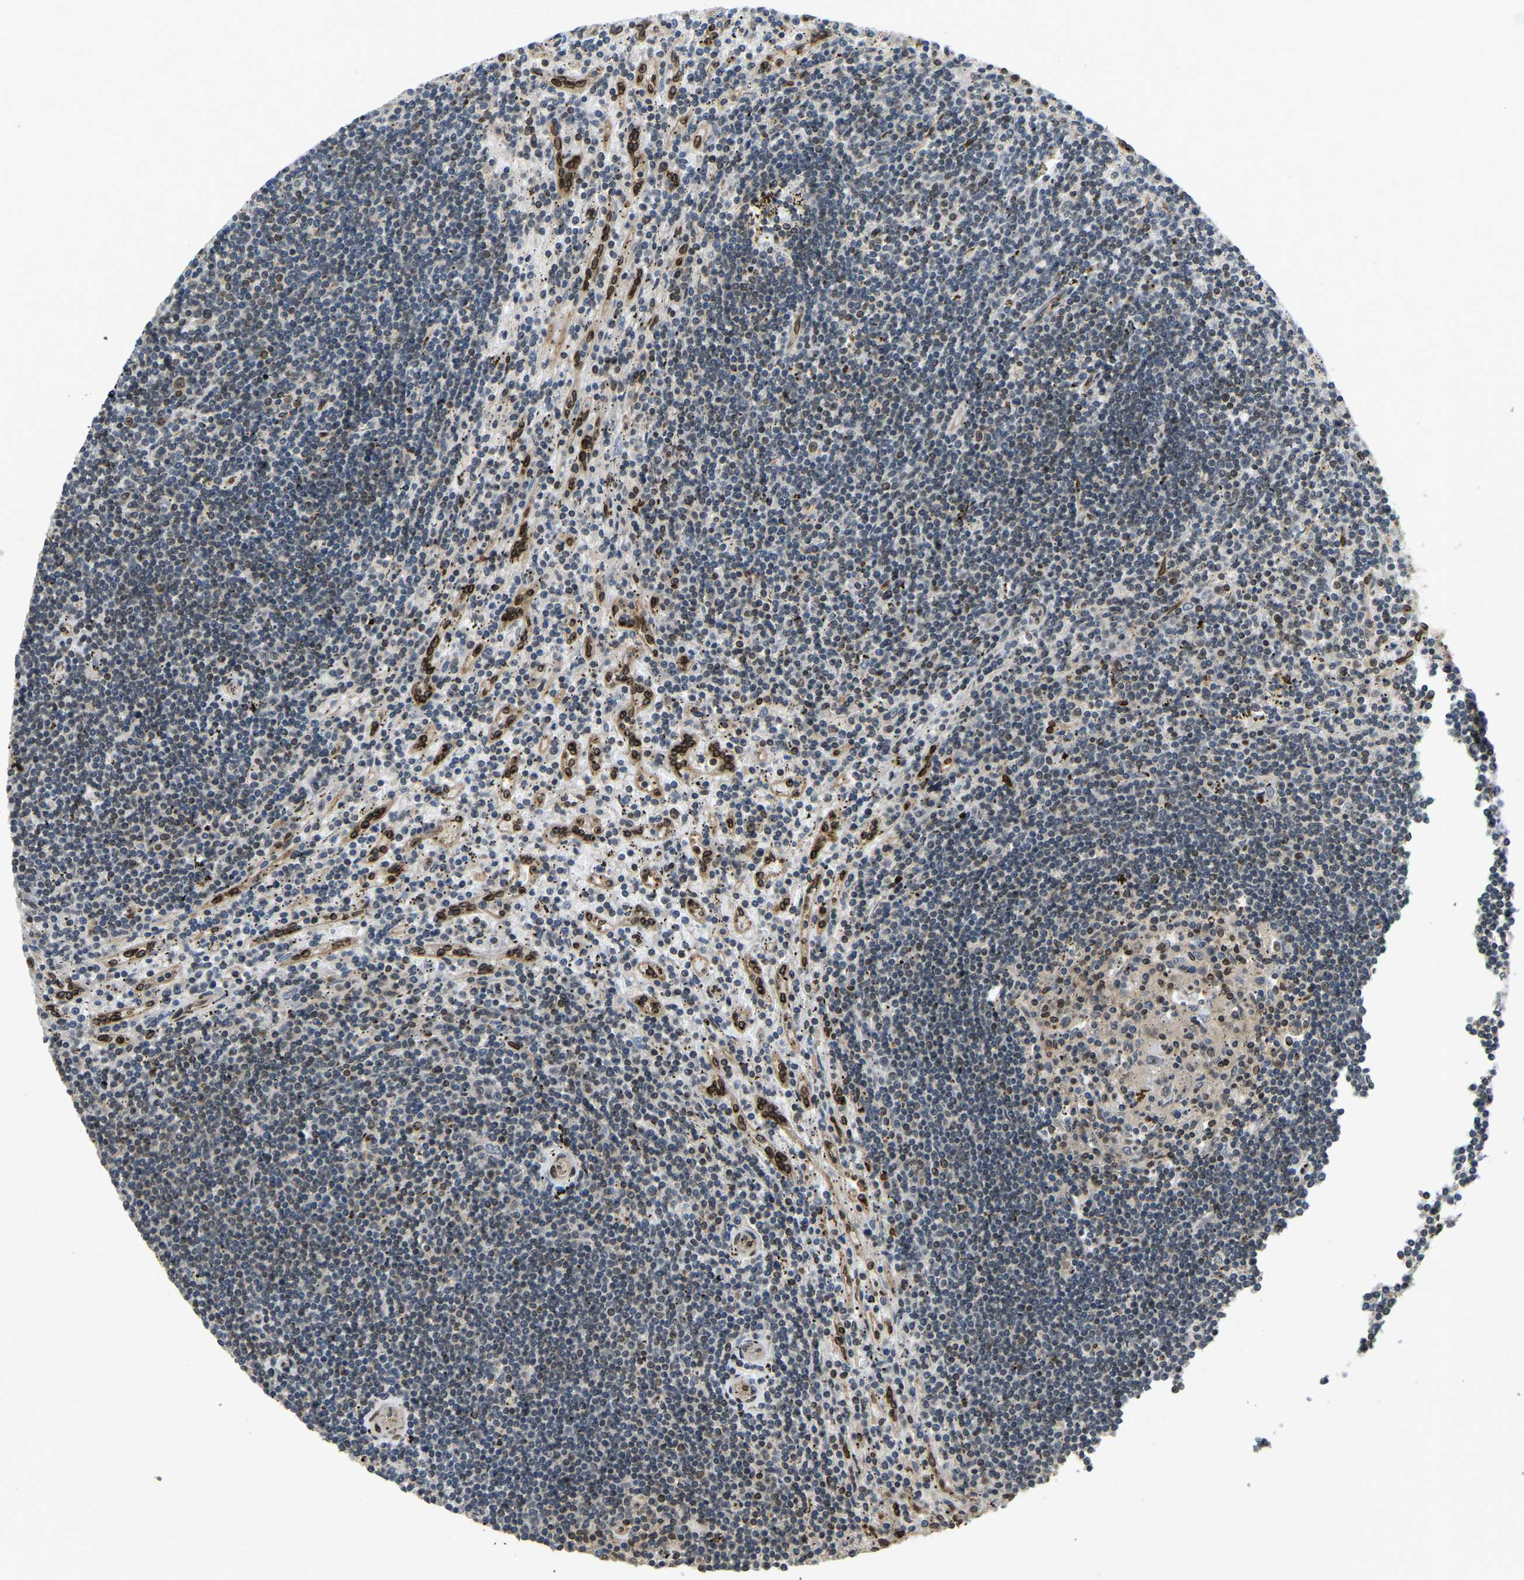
{"staining": {"intensity": "weak", "quantity": "<25%", "location": "nuclear"}, "tissue": "lymphoma", "cell_type": "Tumor cells", "image_type": "cancer", "snomed": [{"axis": "morphology", "description": "Malignant lymphoma, non-Hodgkin's type, Low grade"}, {"axis": "topography", "description": "Spleen"}], "caption": "Human lymphoma stained for a protein using immunohistochemistry (IHC) reveals no expression in tumor cells.", "gene": "SYNE1", "patient": {"sex": "male", "age": 76}}